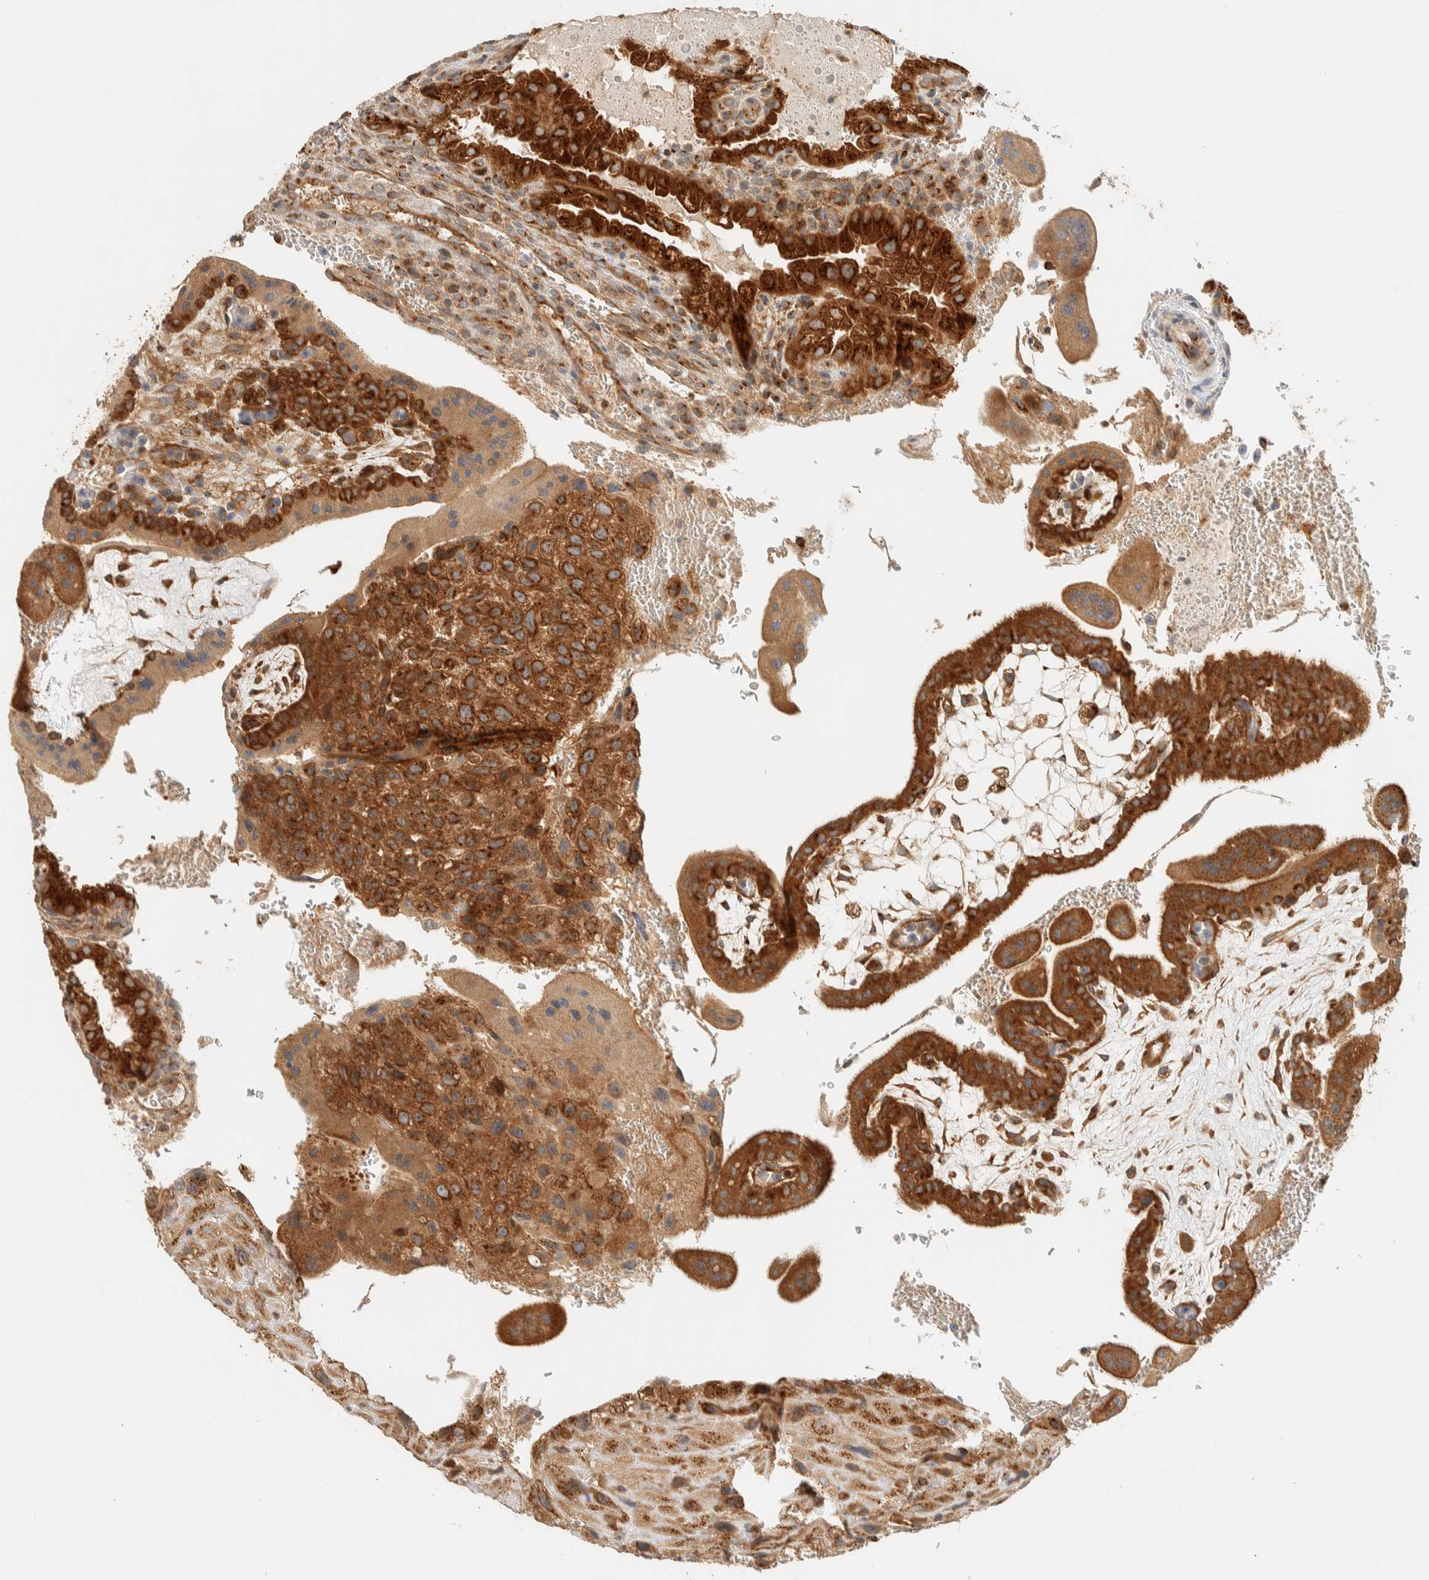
{"staining": {"intensity": "strong", "quantity": ">75%", "location": "cytoplasmic/membranous"}, "tissue": "placenta", "cell_type": "Decidual cells", "image_type": "normal", "snomed": [{"axis": "morphology", "description": "Normal tissue, NOS"}, {"axis": "topography", "description": "Placenta"}], "caption": "A micrograph showing strong cytoplasmic/membranous staining in approximately >75% of decidual cells in unremarkable placenta, as visualized by brown immunohistochemical staining.", "gene": "ARFGEF1", "patient": {"sex": "female", "age": 35}}